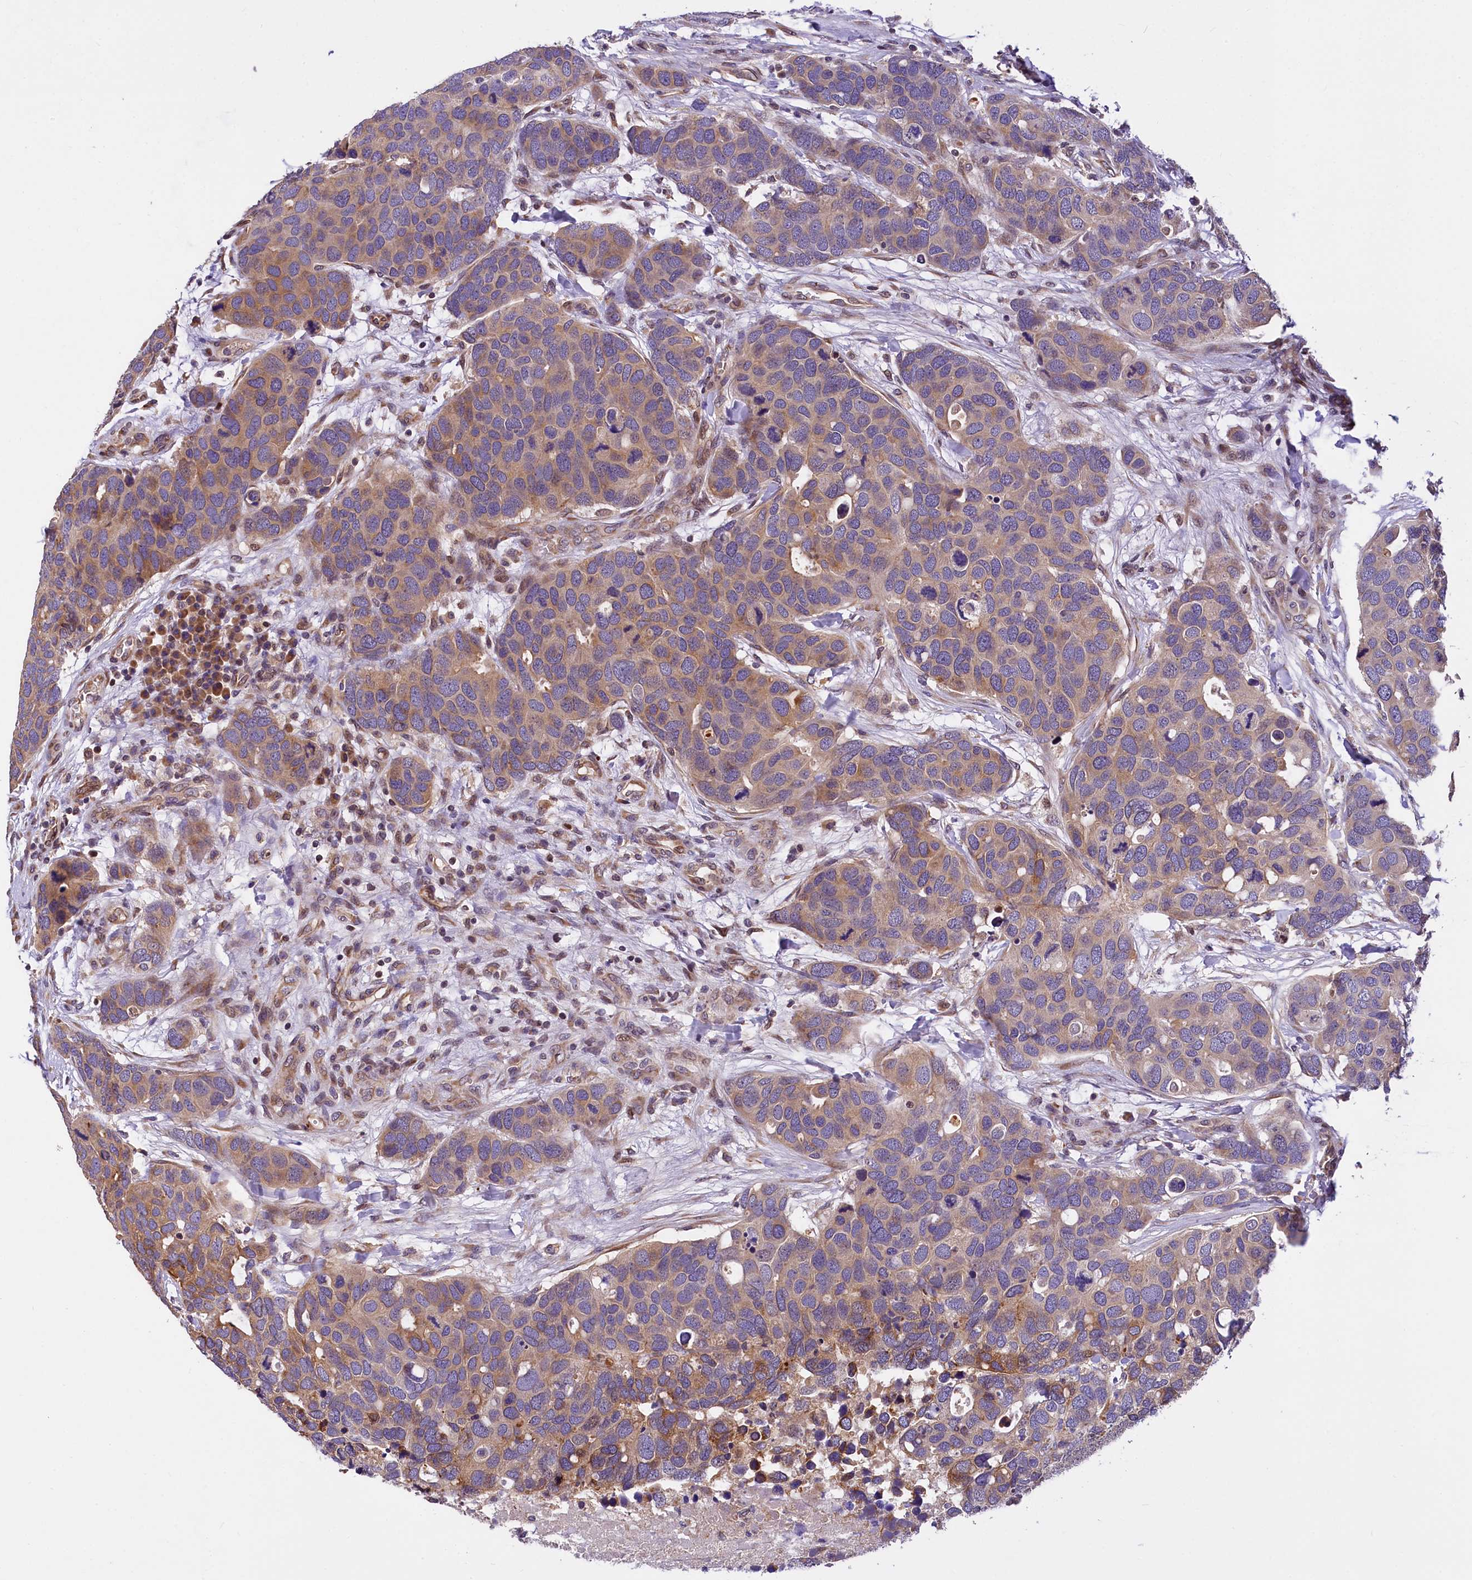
{"staining": {"intensity": "moderate", "quantity": "25%-75%", "location": "cytoplasmic/membranous"}, "tissue": "breast cancer", "cell_type": "Tumor cells", "image_type": "cancer", "snomed": [{"axis": "morphology", "description": "Duct carcinoma"}, {"axis": "topography", "description": "Breast"}], "caption": "Protein expression analysis of human breast invasive ductal carcinoma reveals moderate cytoplasmic/membranous positivity in approximately 25%-75% of tumor cells.", "gene": "SUPV3L1", "patient": {"sex": "female", "age": 83}}